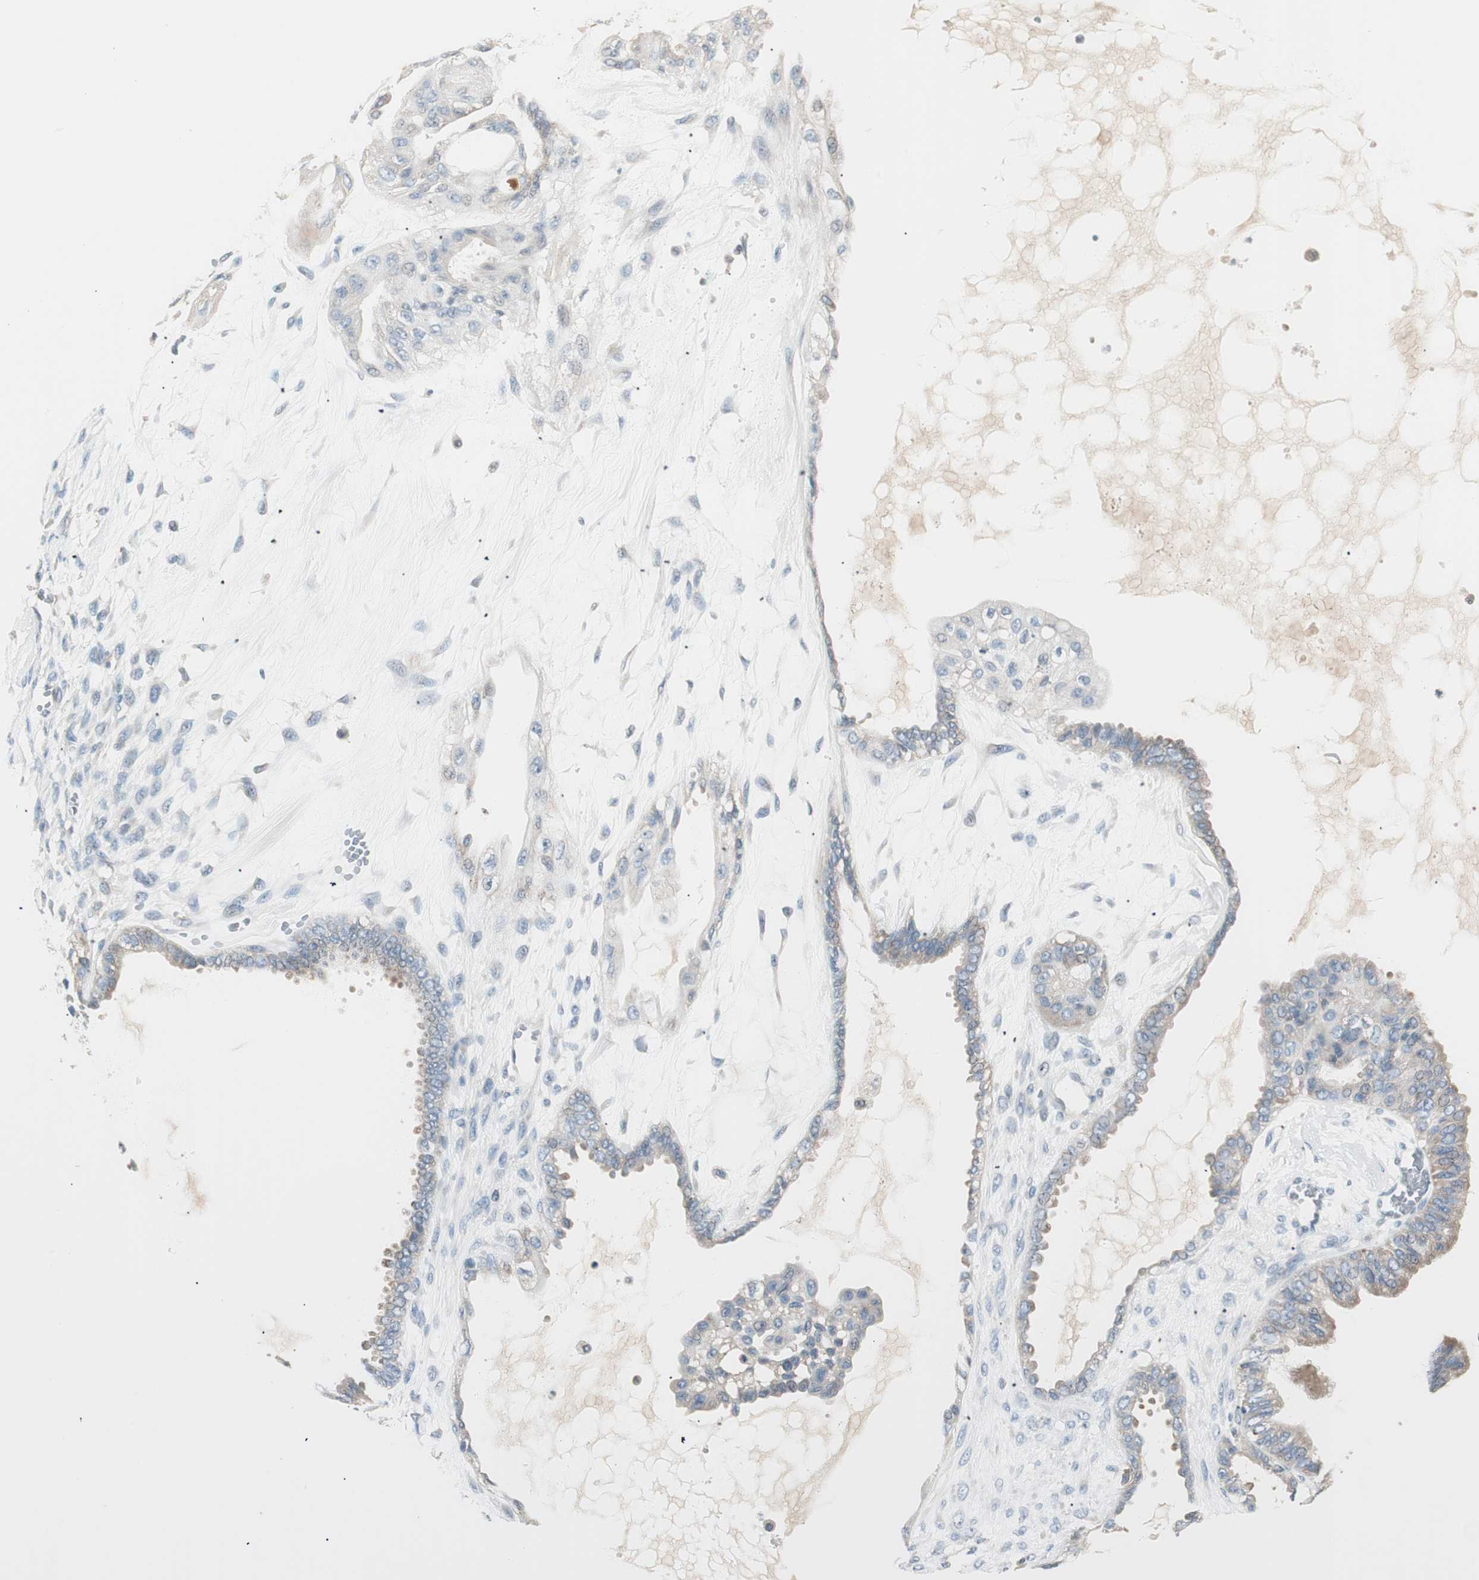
{"staining": {"intensity": "weak", "quantity": "<25%", "location": "cytoplasmic/membranous"}, "tissue": "ovarian cancer", "cell_type": "Tumor cells", "image_type": "cancer", "snomed": [{"axis": "morphology", "description": "Carcinoma, NOS"}, {"axis": "morphology", "description": "Carcinoma, endometroid"}, {"axis": "topography", "description": "Ovary"}], "caption": "An image of ovarian carcinoma stained for a protein reveals no brown staining in tumor cells.", "gene": "RAD54B", "patient": {"sex": "female", "age": 50}}